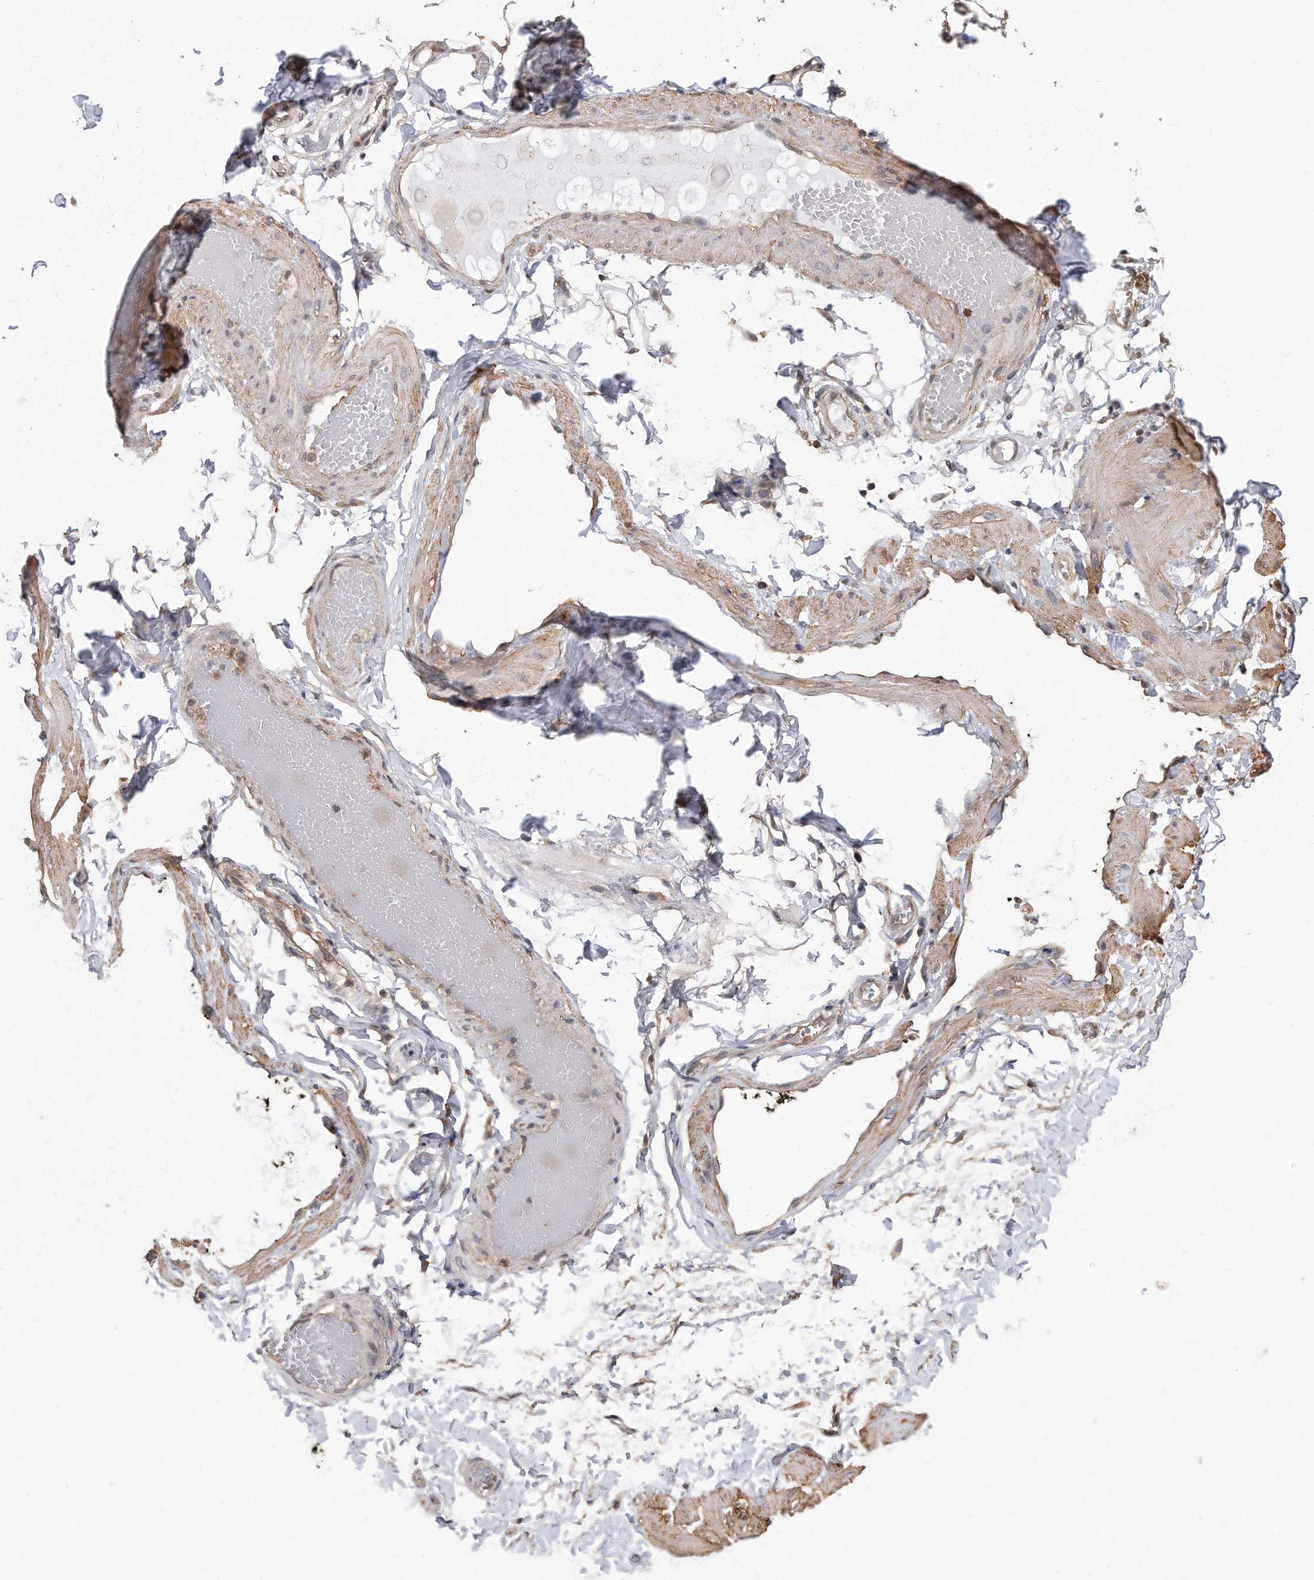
{"staining": {"intensity": "weak", "quantity": ">75%", "location": "cytoplasmic/membranous"}, "tissue": "adipose tissue", "cell_type": "Adipocytes", "image_type": "normal", "snomed": [{"axis": "morphology", "description": "Normal tissue, NOS"}, {"axis": "topography", "description": "Adipose tissue"}, {"axis": "topography", "description": "Vascular tissue"}, {"axis": "topography", "description": "Peripheral nerve tissue"}], "caption": "Protein expression analysis of normal human adipose tissue reveals weak cytoplasmic/membranous positivity in approximately >75% of adipocytes. (DAB (3,3'-diaminobenzidine) IHC, brown staining for protein, blue staining for nuclei).", "gene": "TCP1", "patient": {"sex": "male", "age": 25}}